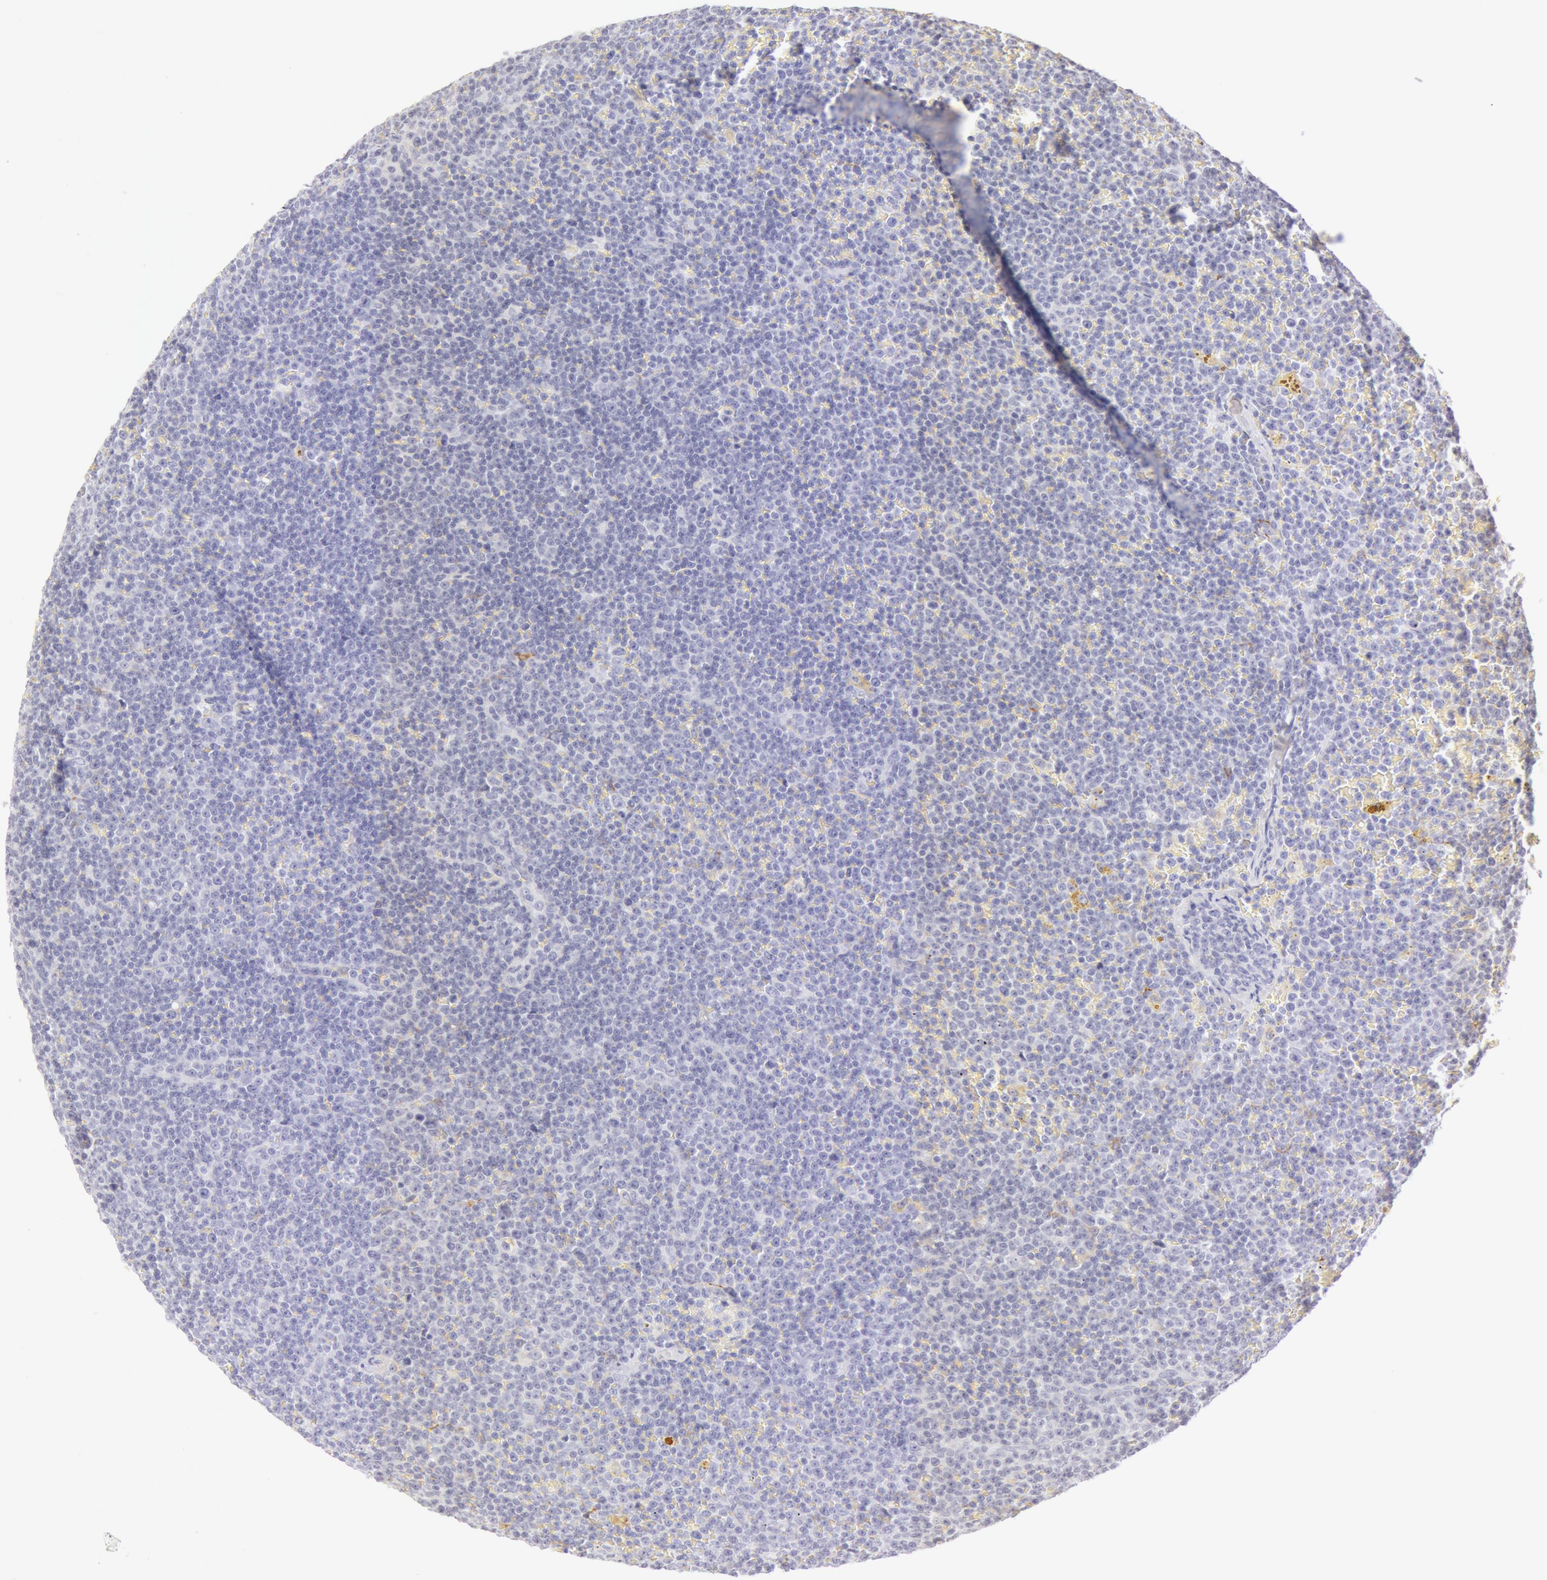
{"staining": {"intensity": "negative", "quantity": "none", "location": "none"}, "tissue": "lymphoma", "cell_type": "Tumor cells", "image_type": "cancer", "snomed": [{"axis": "morphology", "description": "Malignant lymphoma, non-Hodgkin's type, Low grade"}, {"axis": "topography", "description": "Lymph node"}], "caption": "Tumor cells are negative for protein expression in human lymphoma.", "gene": "KRT8", "patient": {"sex": "male", "age": 50}}